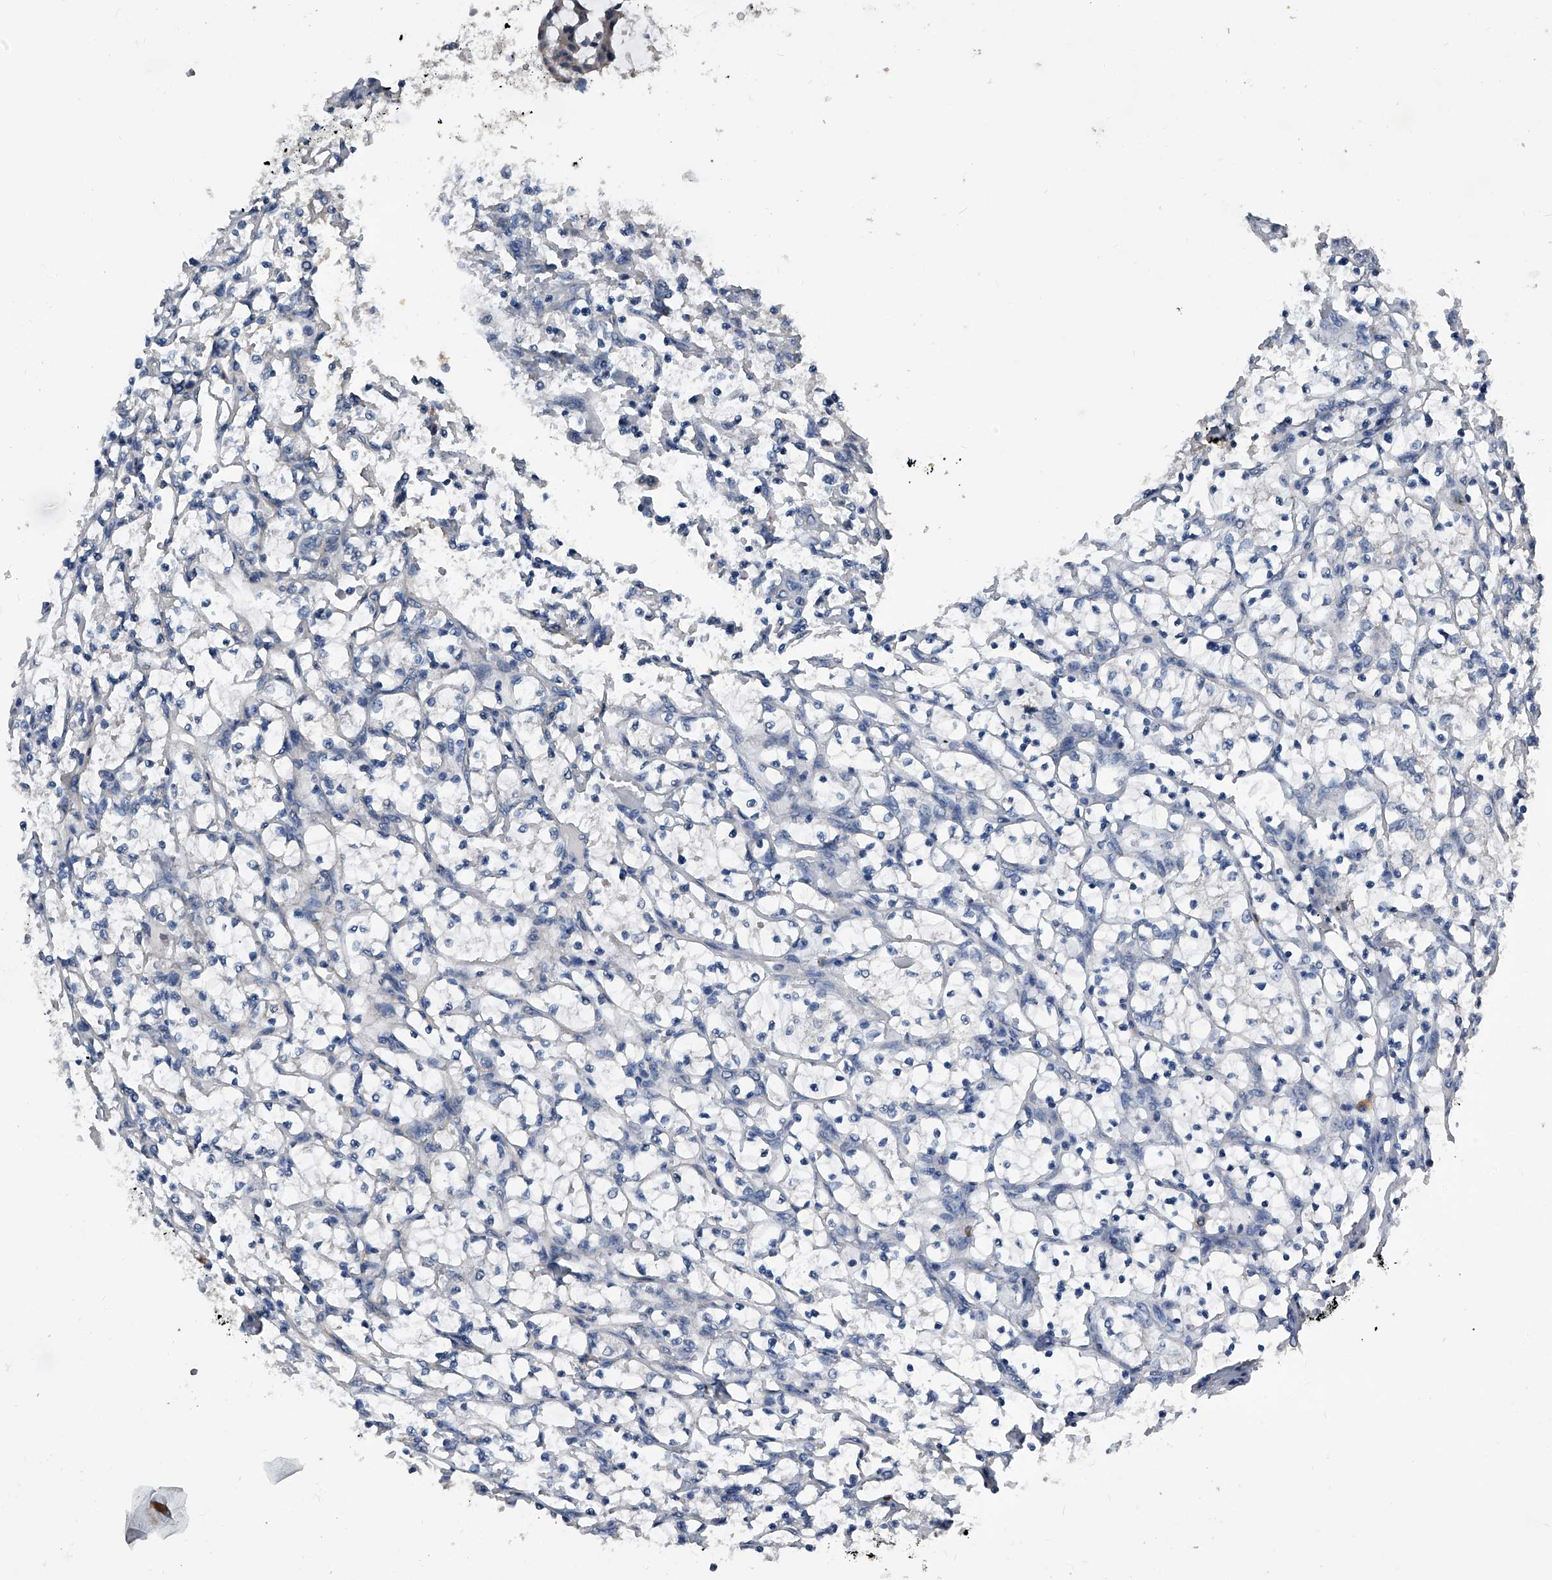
{"staining": {"intensity": "negative", "quantity": "none", "location": "none"}, "tissue": "renal cancer", "cell_type": "Tumor cells", "image_type": "cancer", "snomed": [{"axis": "morphology", "description": "Adenocarcinoma, NOS"}, {"axis": "topography", "description": "Kidney"}], "caption": "Immunohistochemical staining of renal cancer demonstrates no significant staining in tumor cells.", "gene": "PHACTR1", "patient": {"sex": "female", "age": 69}}